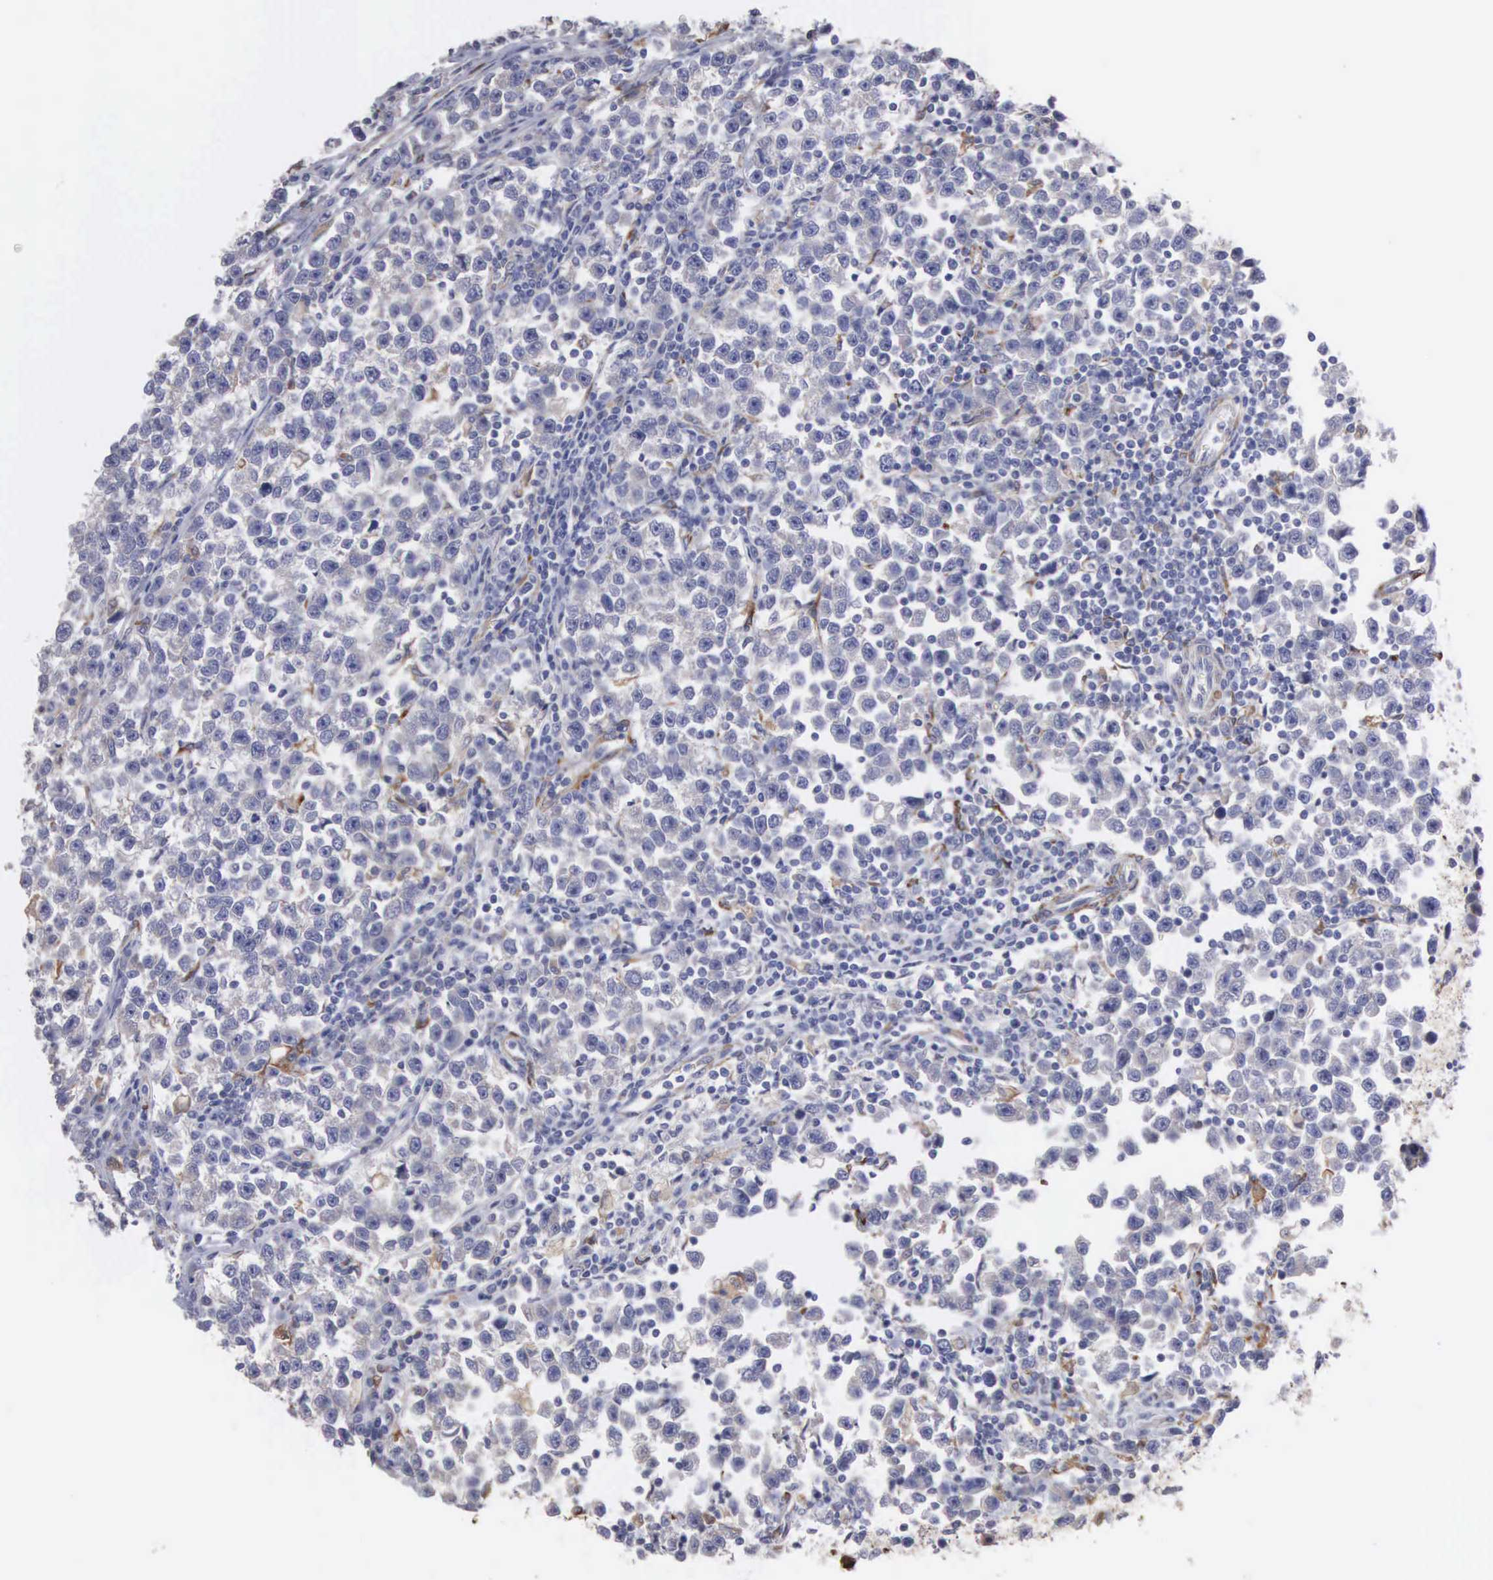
{"staining": {"intensity": "negative", "quantity": "none", "location": "none"}, "tissue": "testis cancer", "cell_type": "Tumor cells", "image_type": "cancer", "snomed": [{"axis": "morphology", "description": "Seminoma, NOS"}, {"axis": "topography", "description": "Testis"}], "caption": "Photomicrograph shows no significant protein staining in tumor cells of testis cancer. The staining was performed using DAB (3,3'-diaminobenzidine) to visualize the protein expression in brown, while the nuclei were stained in blue with hematoxylin (Magnification: 20x).", "gene": "LIN52", "patient": {"sex": "male", "age": 43}}